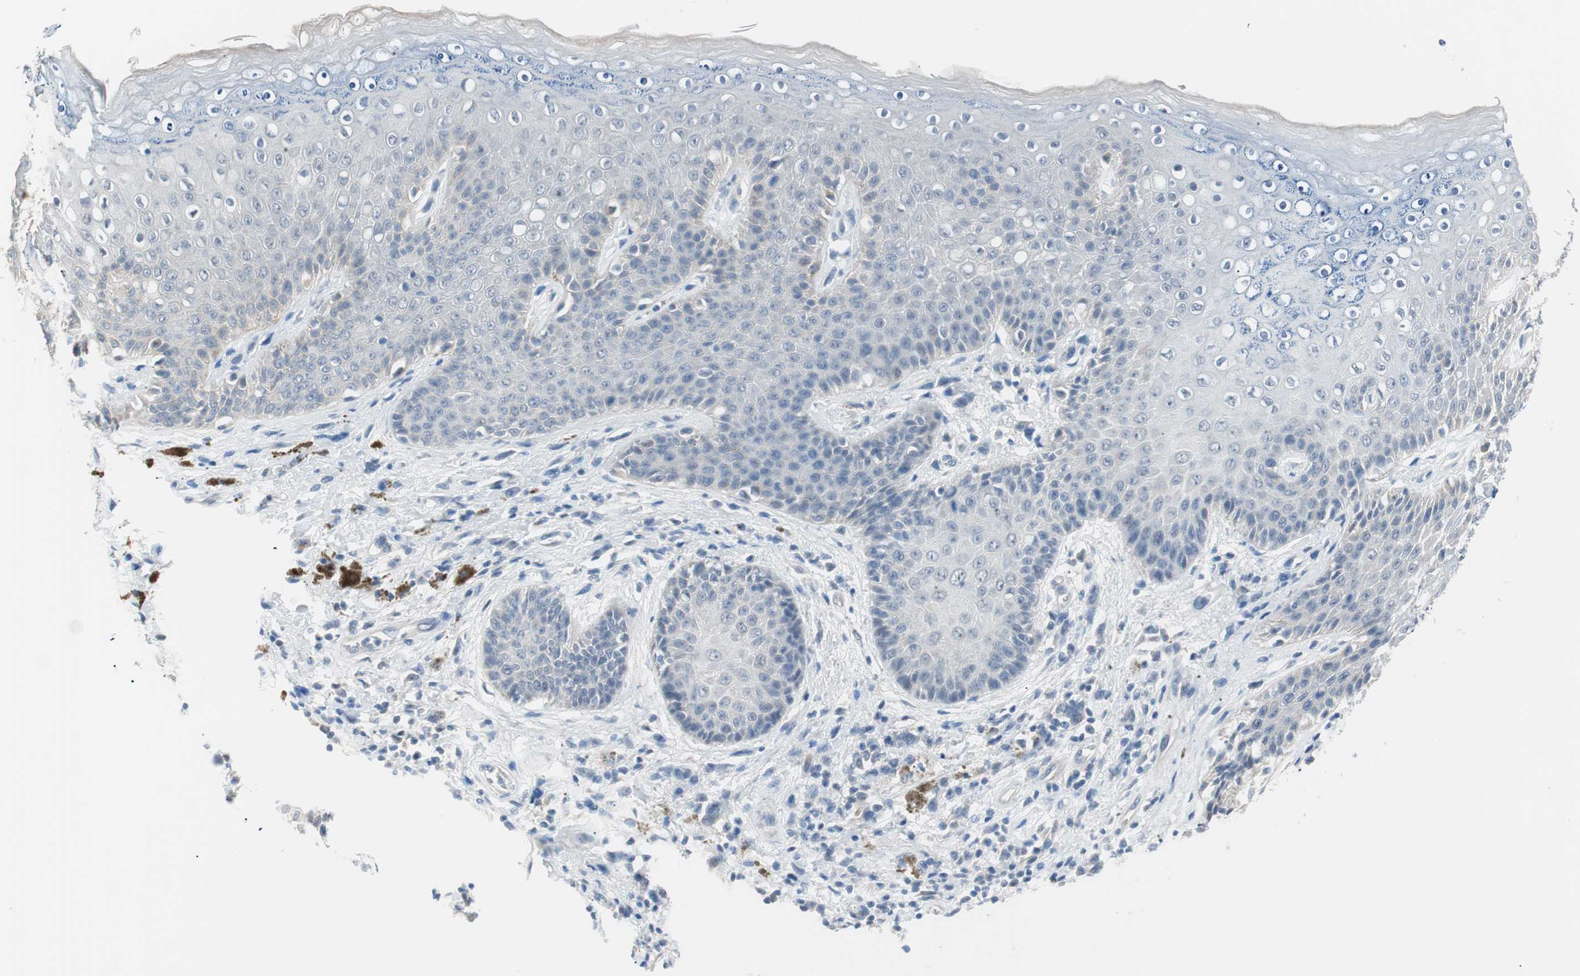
{"staining": {"intensity": "negative", "quantity": "none", "location": "none"}, "tissue": "skin", "cell_type": "Epidermal cells", "image_type": "normal", "snomed": [{"axis": "morphology", "description": "Normal tissue, NOS"}, {"axis": "topography", "description": "Anal"}], "caption": "DAB (3,3'-diaminobenzidine) immunohistochemical staining of benign human skin displays no significant expression in epidermal cells.", "gene": "VIL1", "patient": {"sex": "female", "age": 46}}